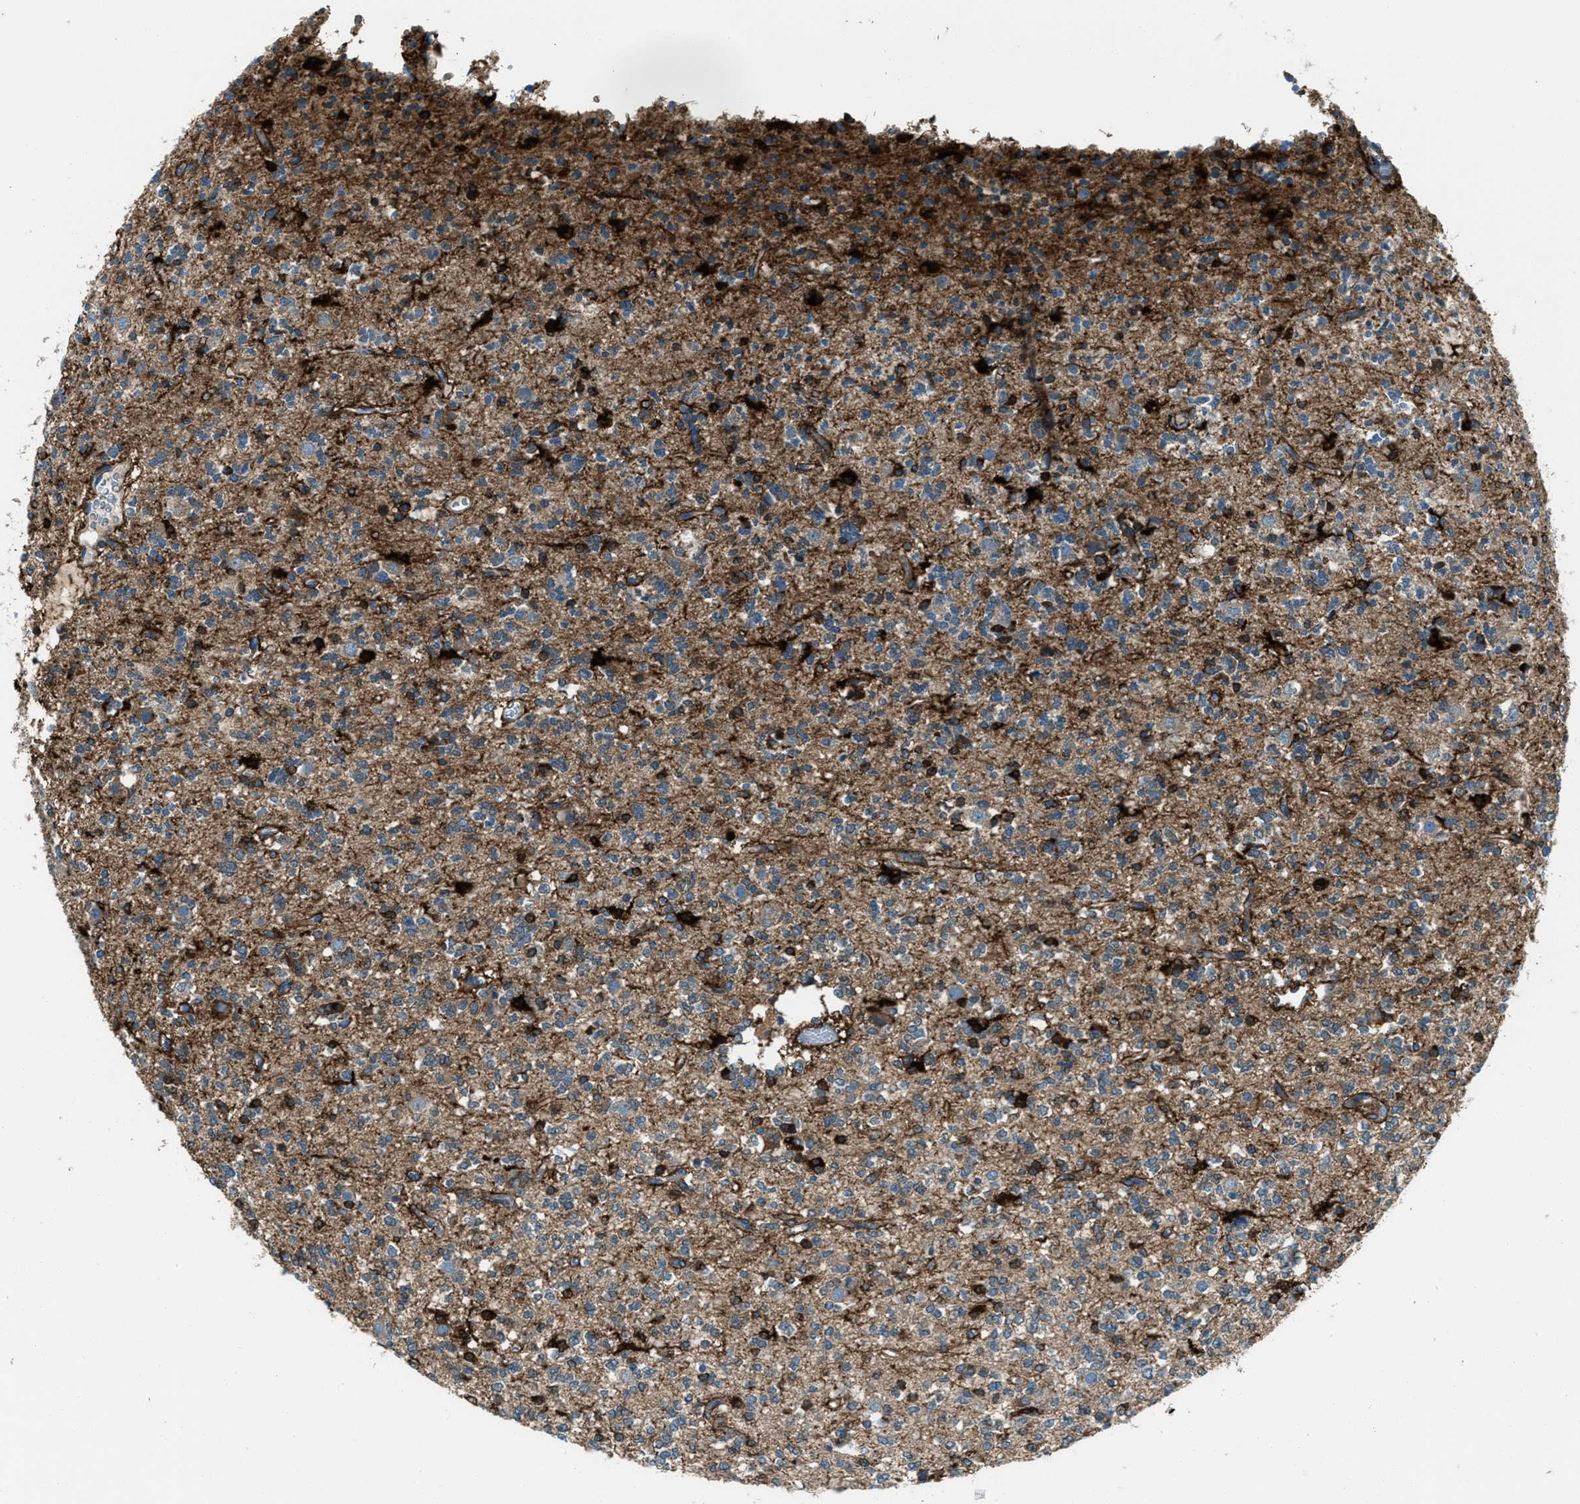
{"staining": {"intensity": "moderate", "quantity": ">75%", "location": "cytoplasmic/membranous"}, "tissue": "glioma", "cell_type": "Tumor cells", "image_type": "cancer", "snomed": [{"axis": "morphology", "description": "Glioma, malignant, Low grade"}, {"axis": "topography", "description": "Brain"}], "caption": "Immunohistochemistry histopathology image of glioma stained for a protein (brown), which shows medium levels of moderate cytoplasmic/membranous positivity in approximately >75% of tumor cells.", "gene": "SVIL", "patient": {"sex": "male", "age": 38}}